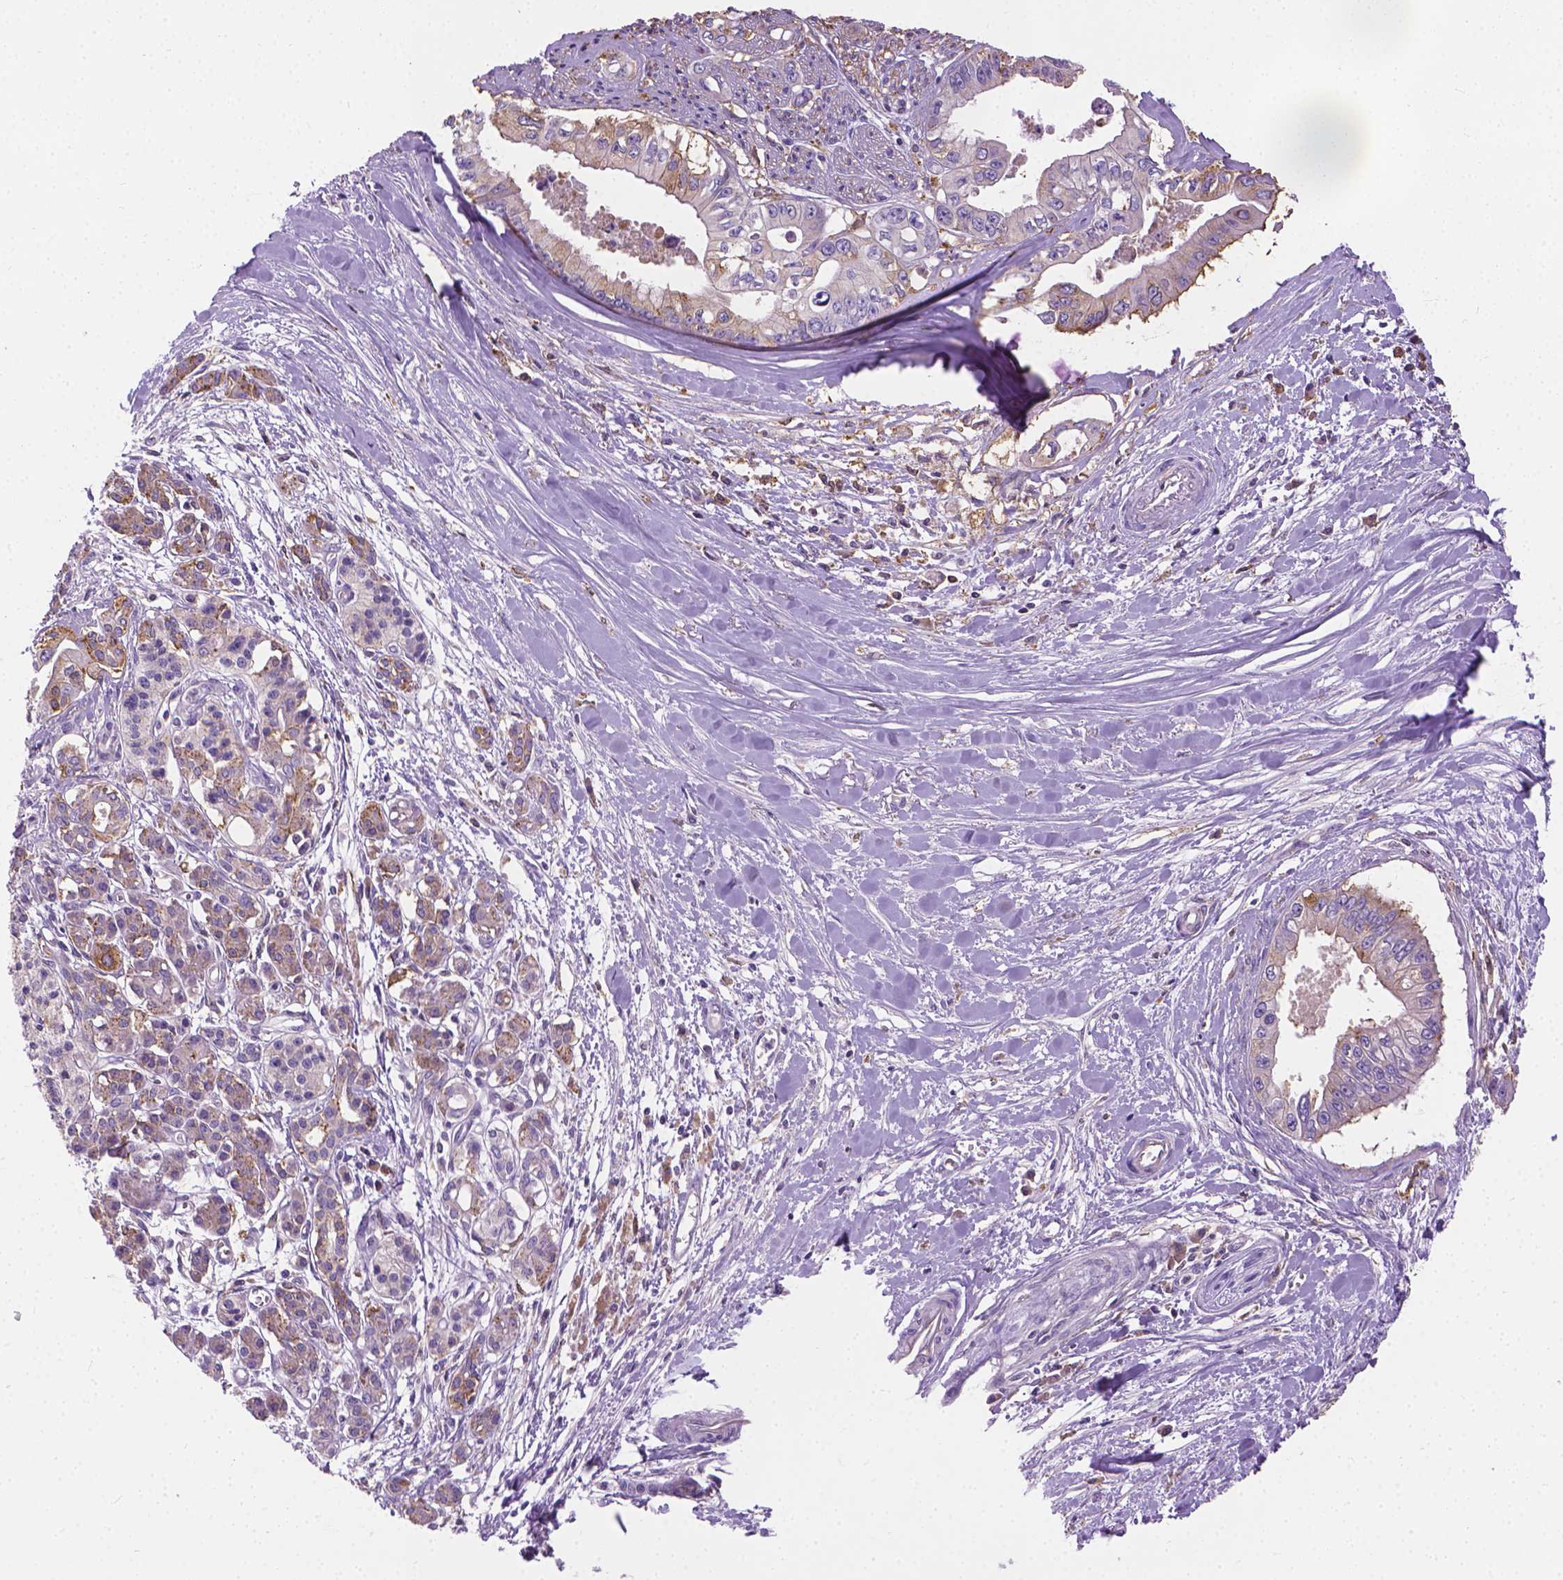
{"staining": {"intensity": "weak", "quantity": "<25%", "location": "cytoplasmic/membranous"}, "tissue": "pancreatic cancer", "cell_type": "Tumor cells", "image_type": "cancer", "snomed": [{"axis": "morphology", "description": "Adenocarcinoma, NOS"}, {"axis": "topography", "description": "Pancreas"}], "caption": "Immunohistochemistry micrograph of neoplastic tissue: human adenocarcinoma (pancreatic) stained with DAB (3,3'-diaminobenzidine) exhibits no significant protein positivity in tumor cells.", "gene": "SLC51B", "patient": {"sex": "male", "age": 60}}